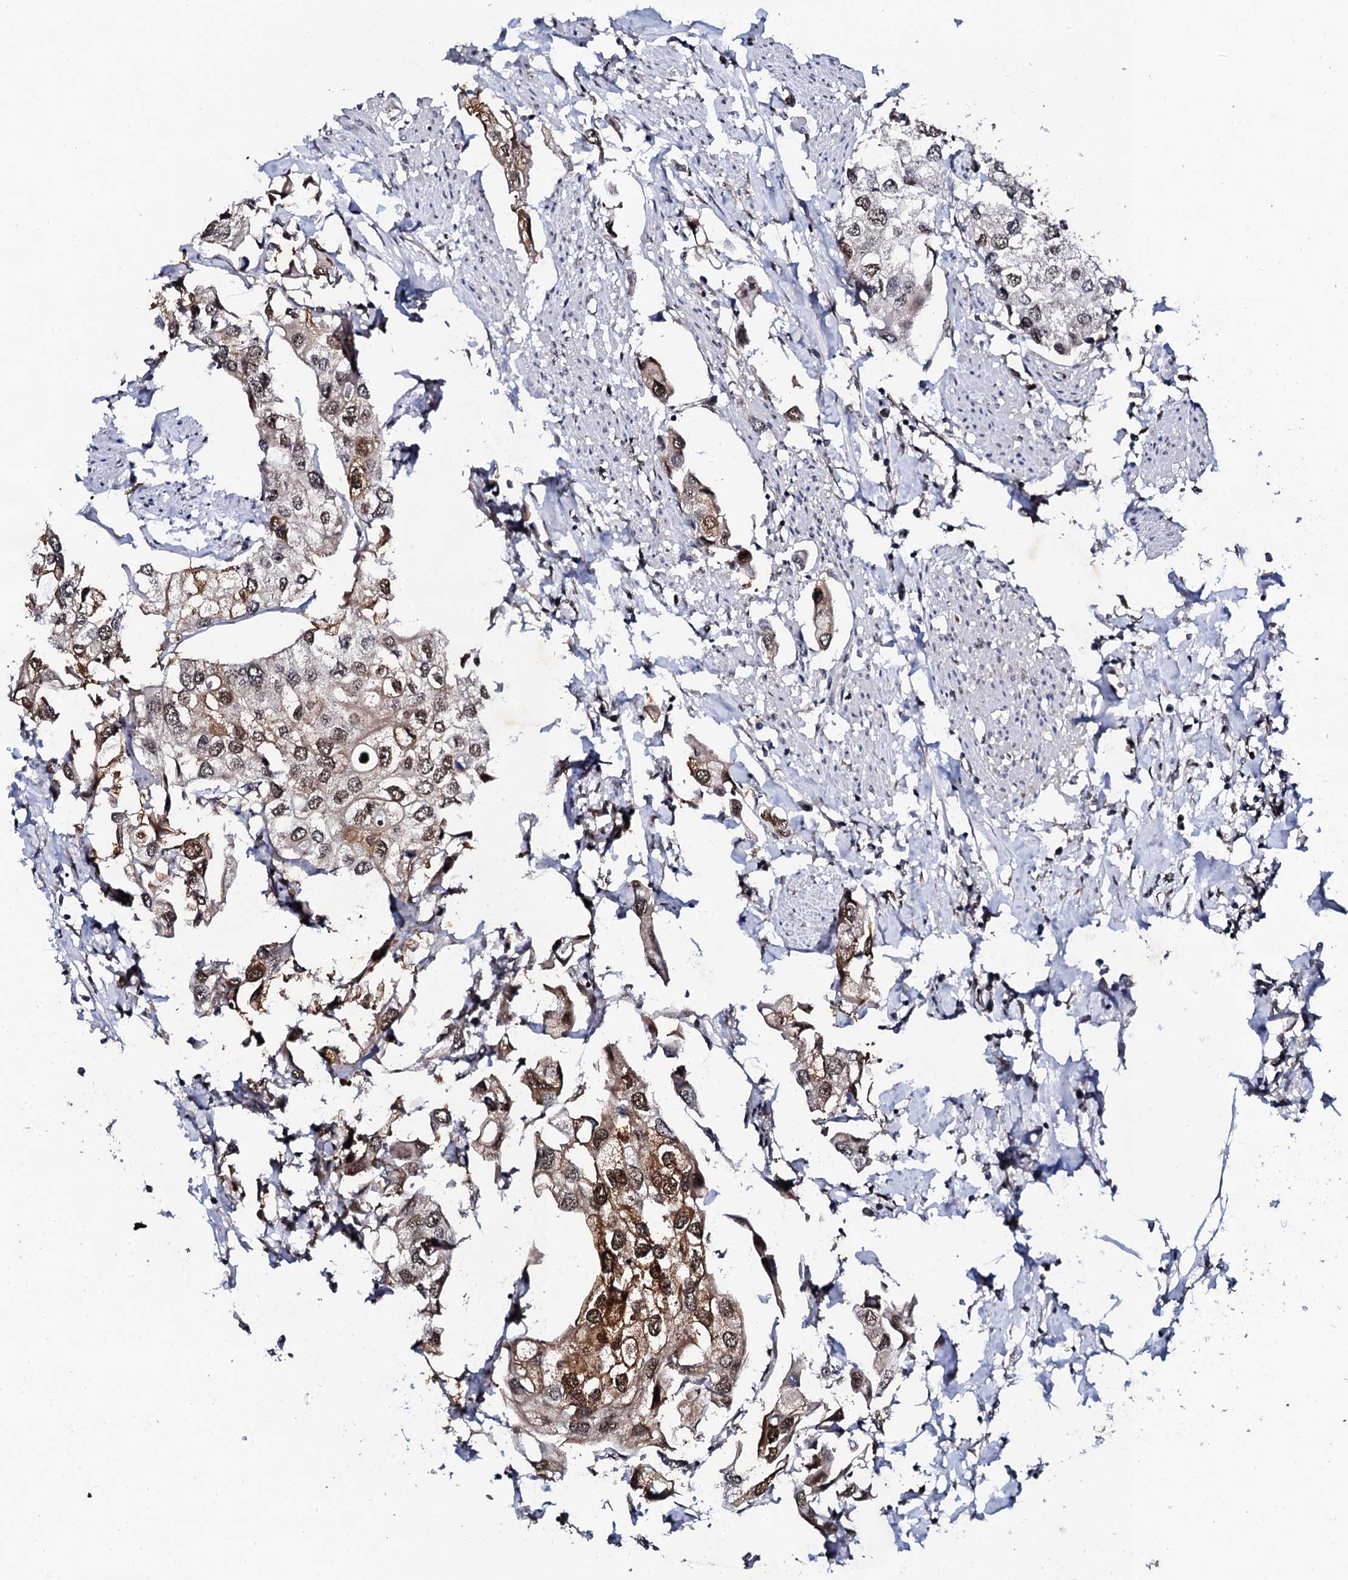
{"staining": {"intensity": "moderate", "quantity": ">75%", "location": "cytoplasmic/membranous,nuclear"}, "tissue": "urothelial cancer", "cell_type": "Tumor cells", "image_type": "cancer", "snomed": [{"axis": "morphology", "description": "Urothelial carcinoma, High grade"}, {"axis": "topography", "description": "Urinary bladder"}], "caption": "Immunohistochemical staining of urothelial cancer demonstrates moderate cytoplasmic/membranous and nuclear protein expression in approximately >75% of tumor cells.", "gene": "CSTF3", "patient": {"sex": "male", "age": 64}}